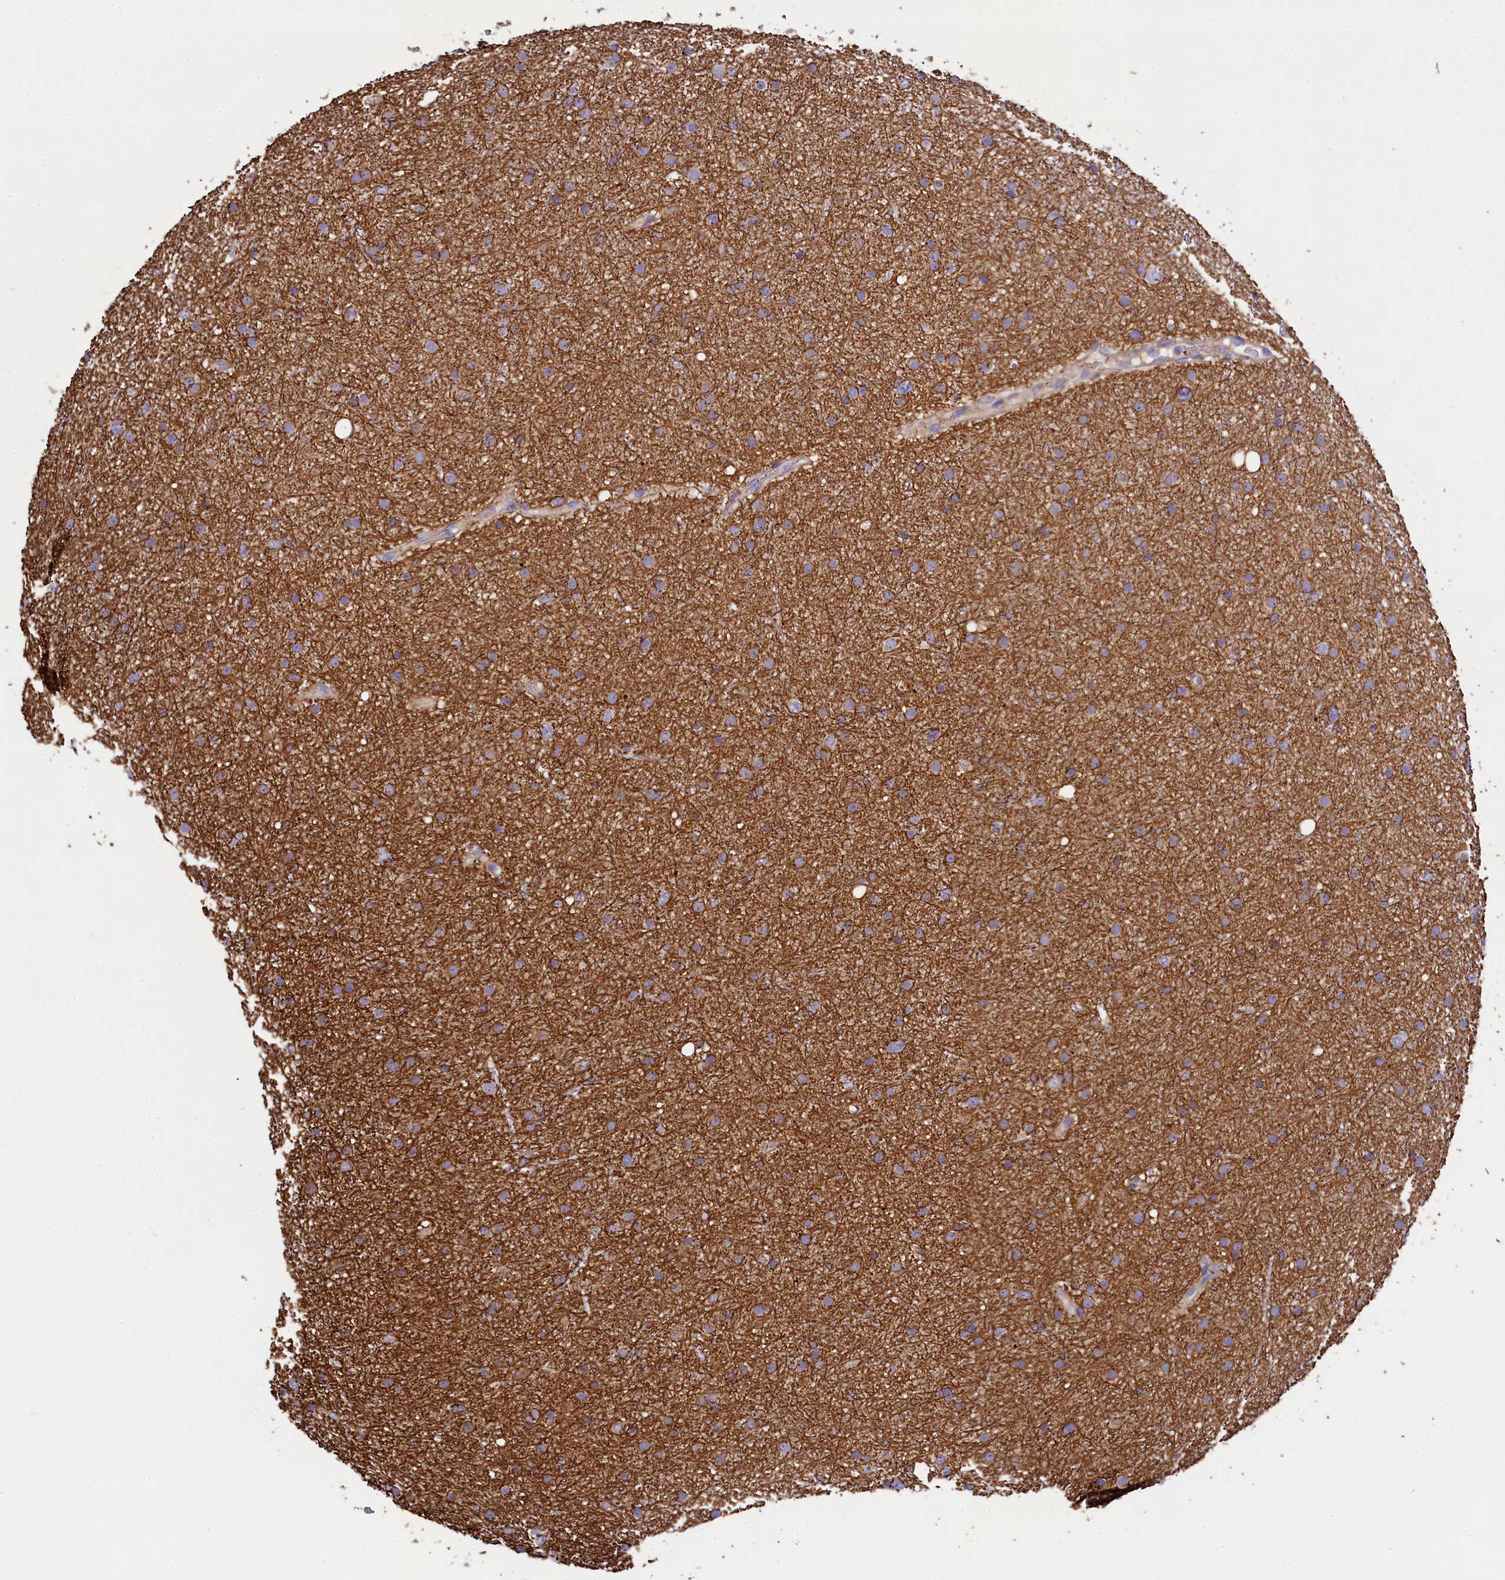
{"staining": {"intensity": "moderate", "quantity": ">75%", "location": "cytoplasmic/membranous"}, "tissue": "glioma", "cell_type": "Tumor cells", "image_type": "cancer", "snomed": [{"axis": "morphology", "description": "Glioma, malignant, Low grade"}, {"axis": "topography", "description": "Cerebral cortex"}], "caption": "Immunohistochemical staining of human glioma reveals medium levels of moderate cytoplasmic/membranous positivity in approximately >75% of tumor cells.", "gene": "CLYBL", "patient": {"sex": "female", "age": 39}}